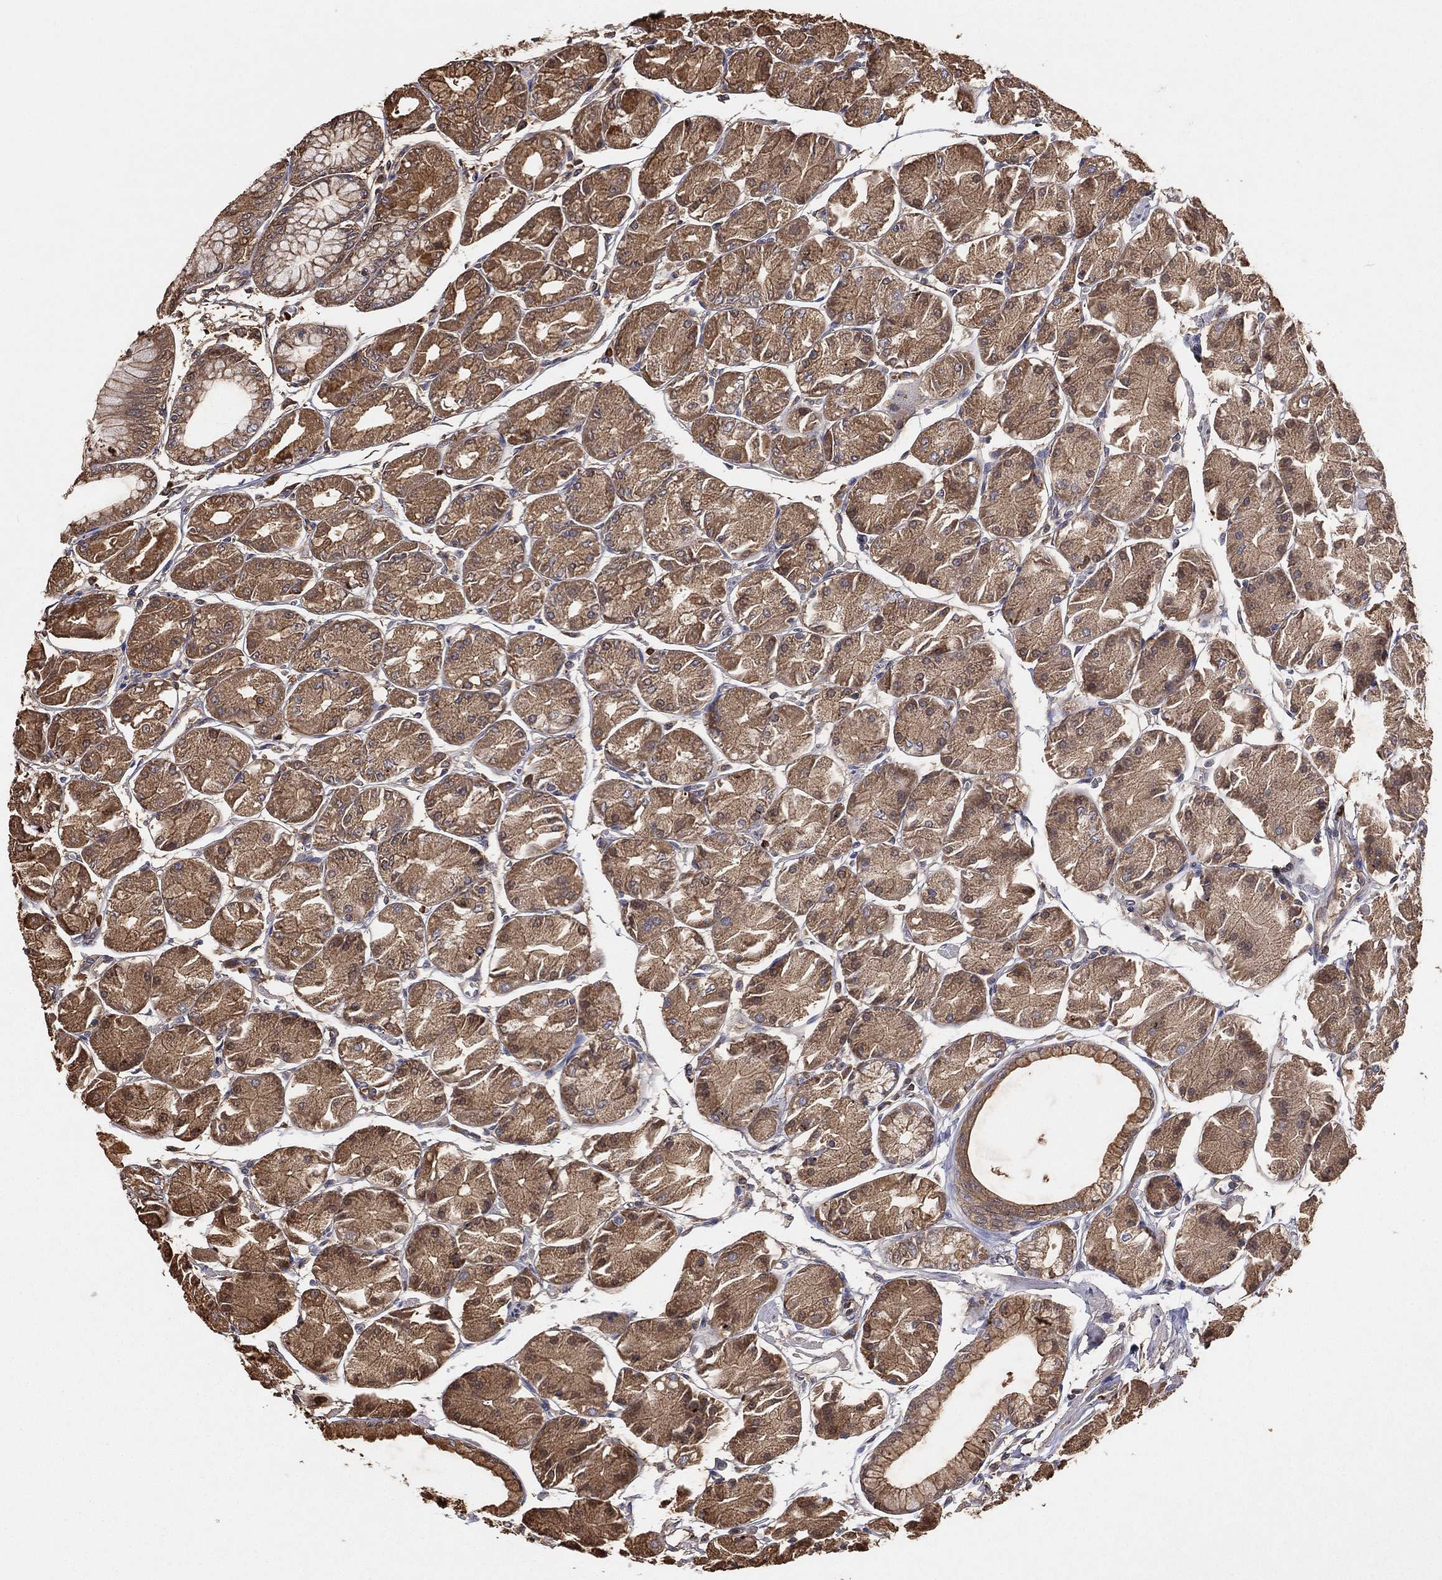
{"staining": {"intensity": "moderate", "quantity": ">75%", "location": "cytoplasmic/membranous"}, "tissue": "stomach", "cell_type": "Glandular cells", "image_type": "normal", "snomed": [{"axis": "morphology", "description": "Normal tissue, NOS"}, {"axis": "topography", "description": "Stomach, upper"}], "caption": "Approximately >75% of glandular cells in benign human stomach display moderate cytoplasmic/membranous protein positivity as visualized by brown immunohistochemical staining.", "gene": "CYB5B", "patient": {"sex": "male", "age": 60}}